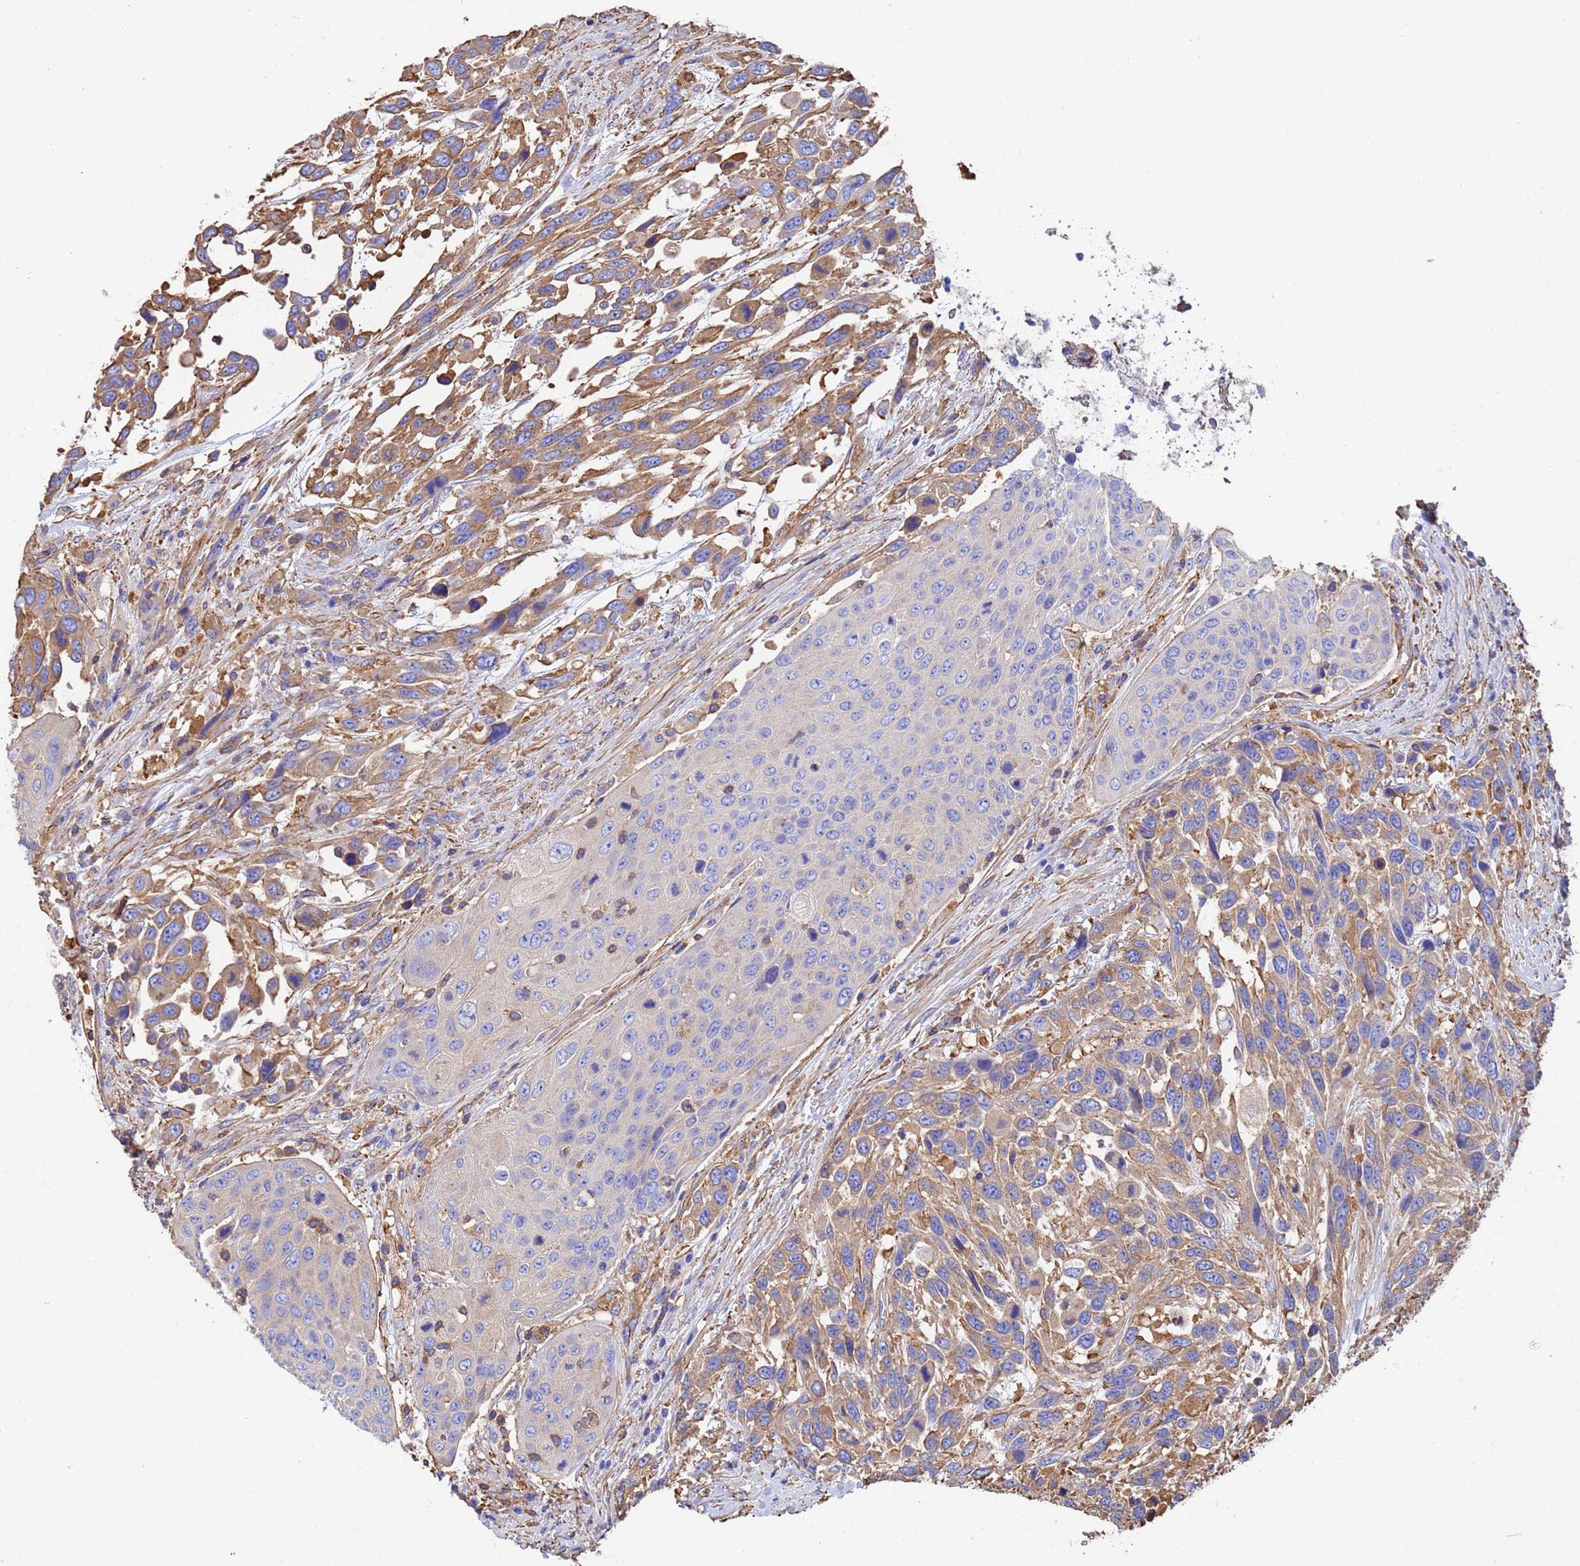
{"staining": {"intensity": "moderate", "quantity": ">75%", "location": "cytoplasmic/membranous"}, "tissue": "urothelial cancer", "cell_type": "Tumor cells", "image_type": "cancer", "snomed": [{"axis": "morphology", "description": "Urothelial carcinoma, High grade"}, {"axis": "topography", "description": "Urinary bladder"}], "caption": "DAB immunohistochemical staining of urothelial cancer exhibits moderate cytoplasmic/membranous protein positivity in approximately >75% of tumor cells. The protein is shown in brown color, while the nuclei are stained blue.", "gene": "MYL12A", "patient": {"sex": "female", "age": 70}}